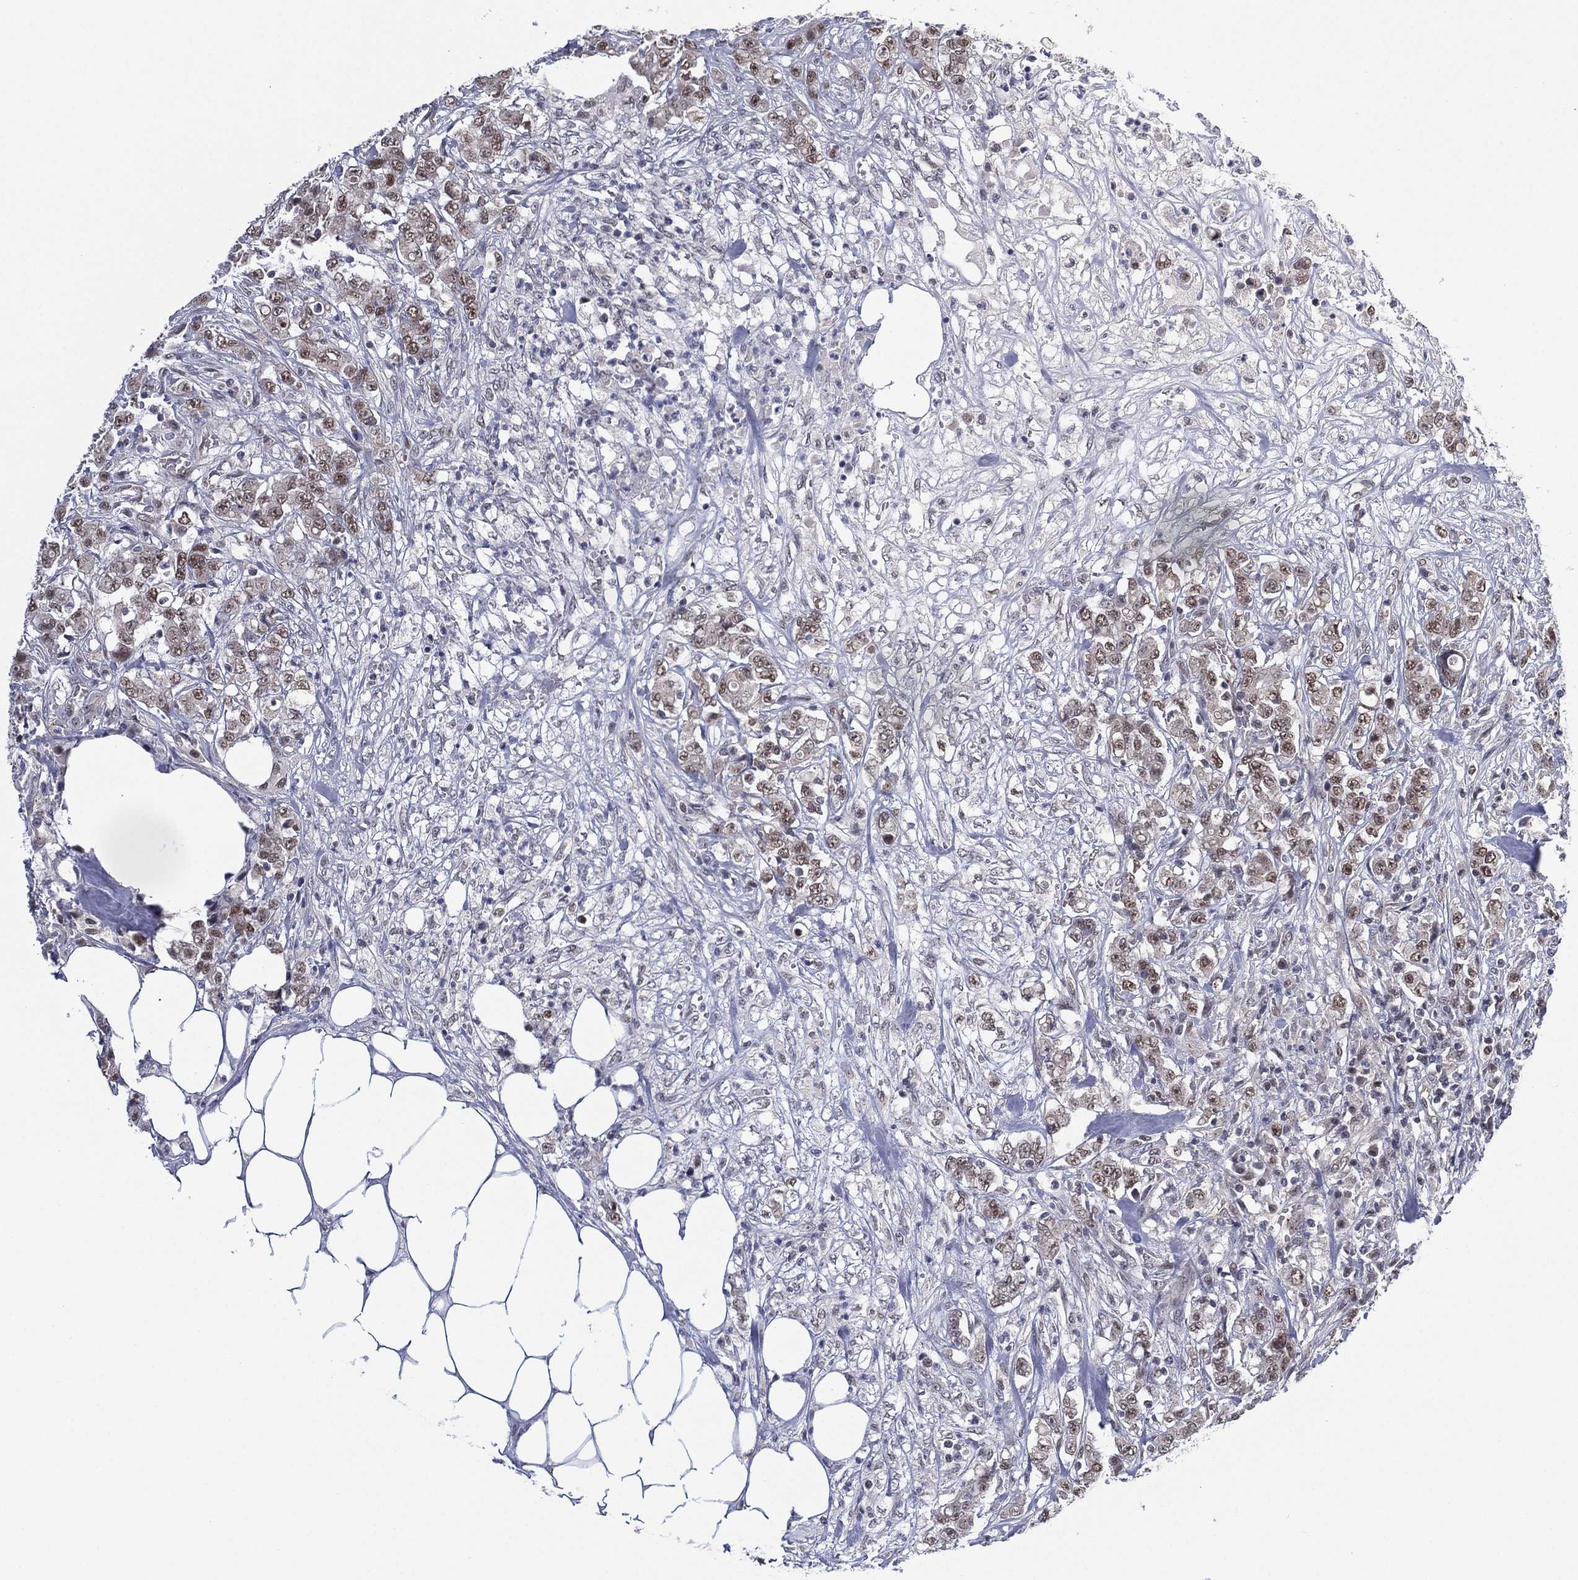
{"staining": {"intensity": "moderate", "quantity": "25%-75%", "location": "nuclear"}, "tissue": "colorectal cancer", "cell_type": "Tumor cells", "image_type": "cancer", "snomed": [{"axis": "morphology", "description": "Adenocarcinoma, NOS"}, {"axis": "topography", "description": "Colon"}], "caption": "Immunohistochemical staining of human adenocarcinoma (colorectal) shows medium levels of moderate nuclear staining in approximately 25%-75% of tumor cells.", "gene": "GSE1", "patient": {"sex": "female", "age": 48}}